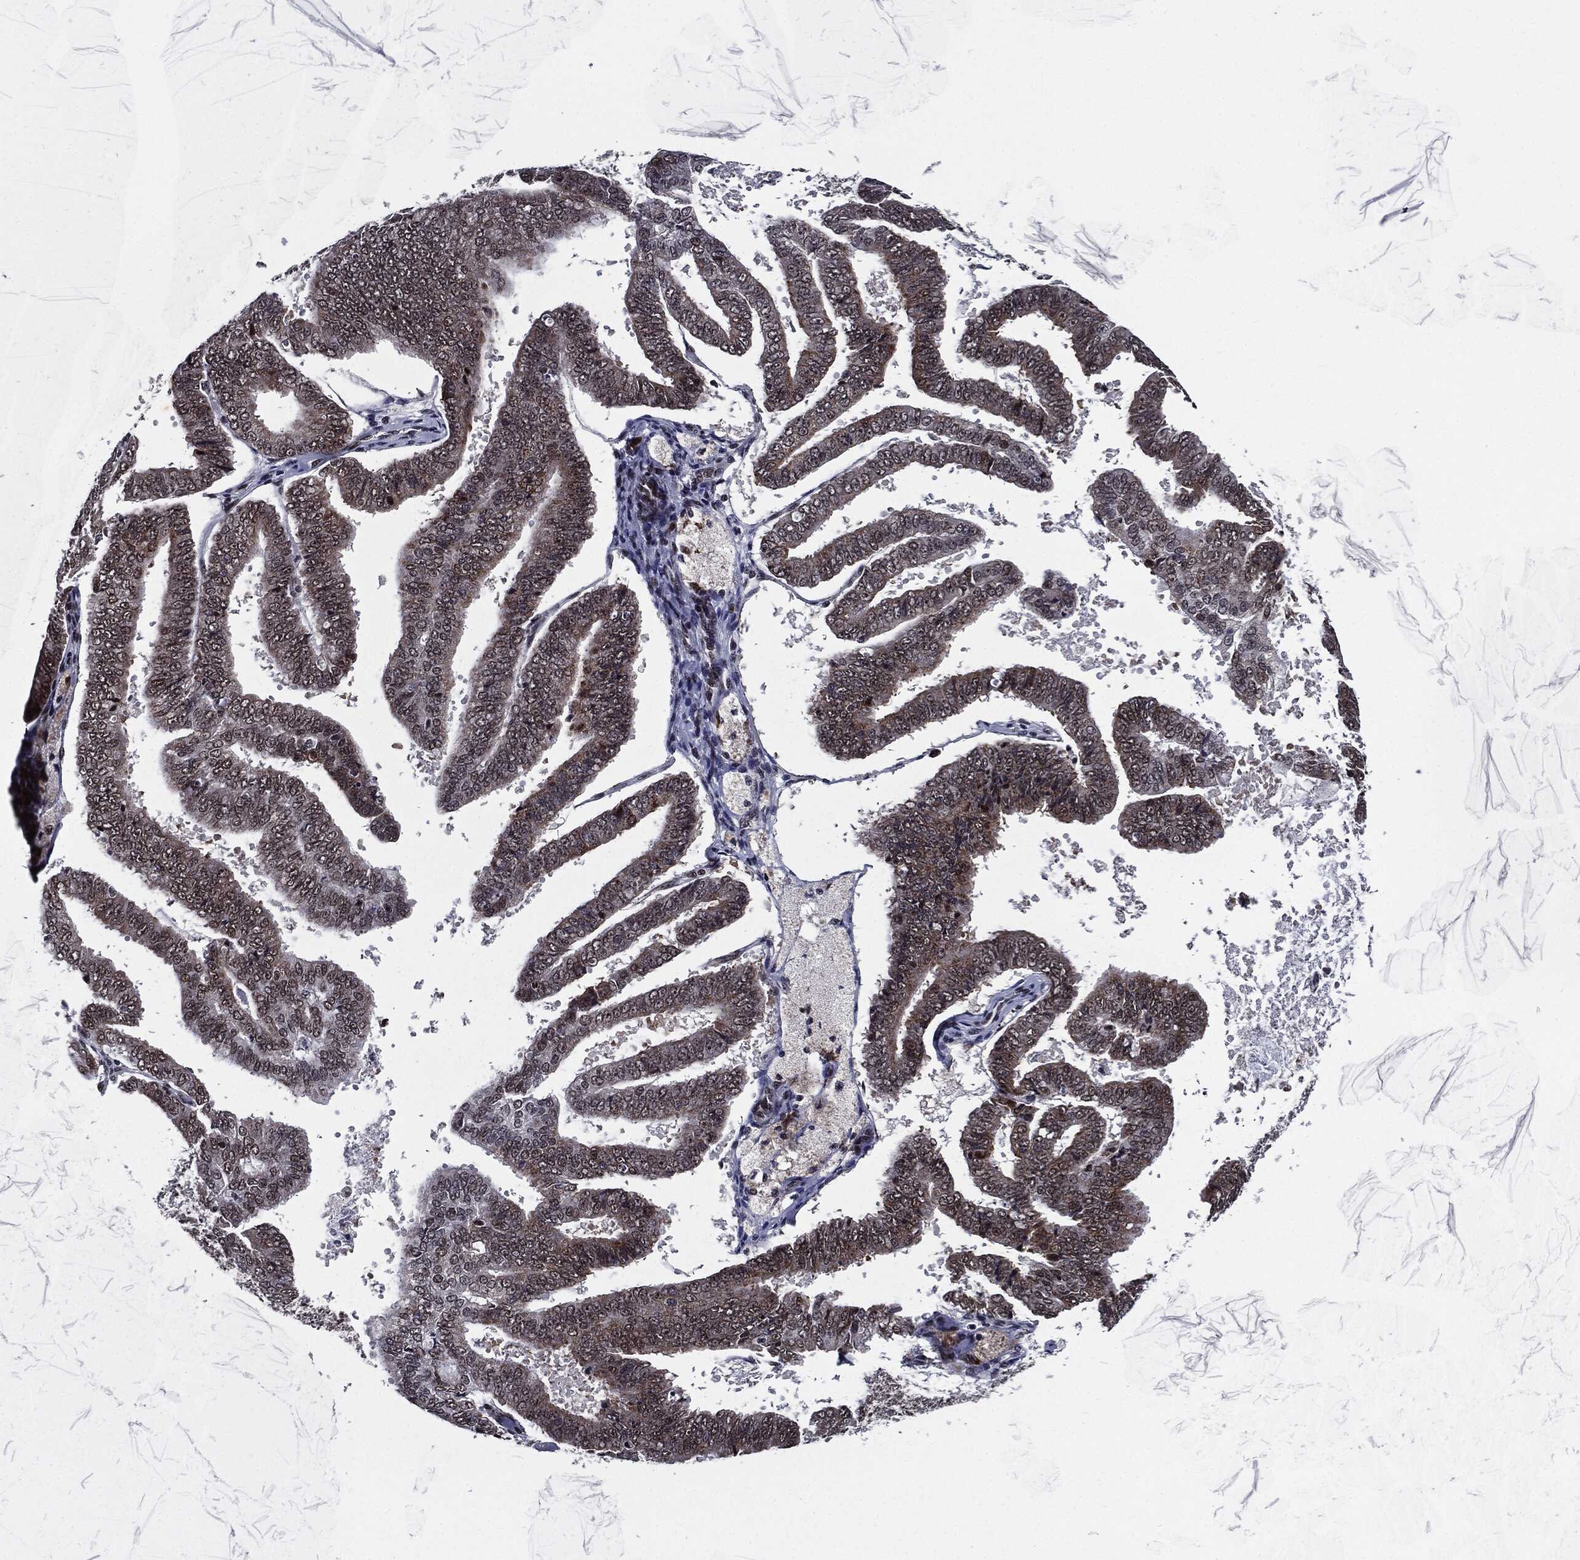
{"staining": {"intensity": "moderate", "quantity": "25%-75%", "location": "nuclear"}, "tissue": "endometrial cancer", "cell_type": "Tumor cells", "image_type": "cancer", "snomed": [{"axis": "morphology", "description": "Adenocarcinoma, NOS"}, {"axis": "topography", "description": "Endometrium"}], "caption": "Adenocarcinoma (endometrial) tissue exhibits moderate nuclear staining in approximately 25%-75% of tumor cells, visualized by immunohistochemistry. (IHC, brightfield microscopy, high magnification).", "gene": "ZFP91", "patient": {"sex": "female", "age": 63}}